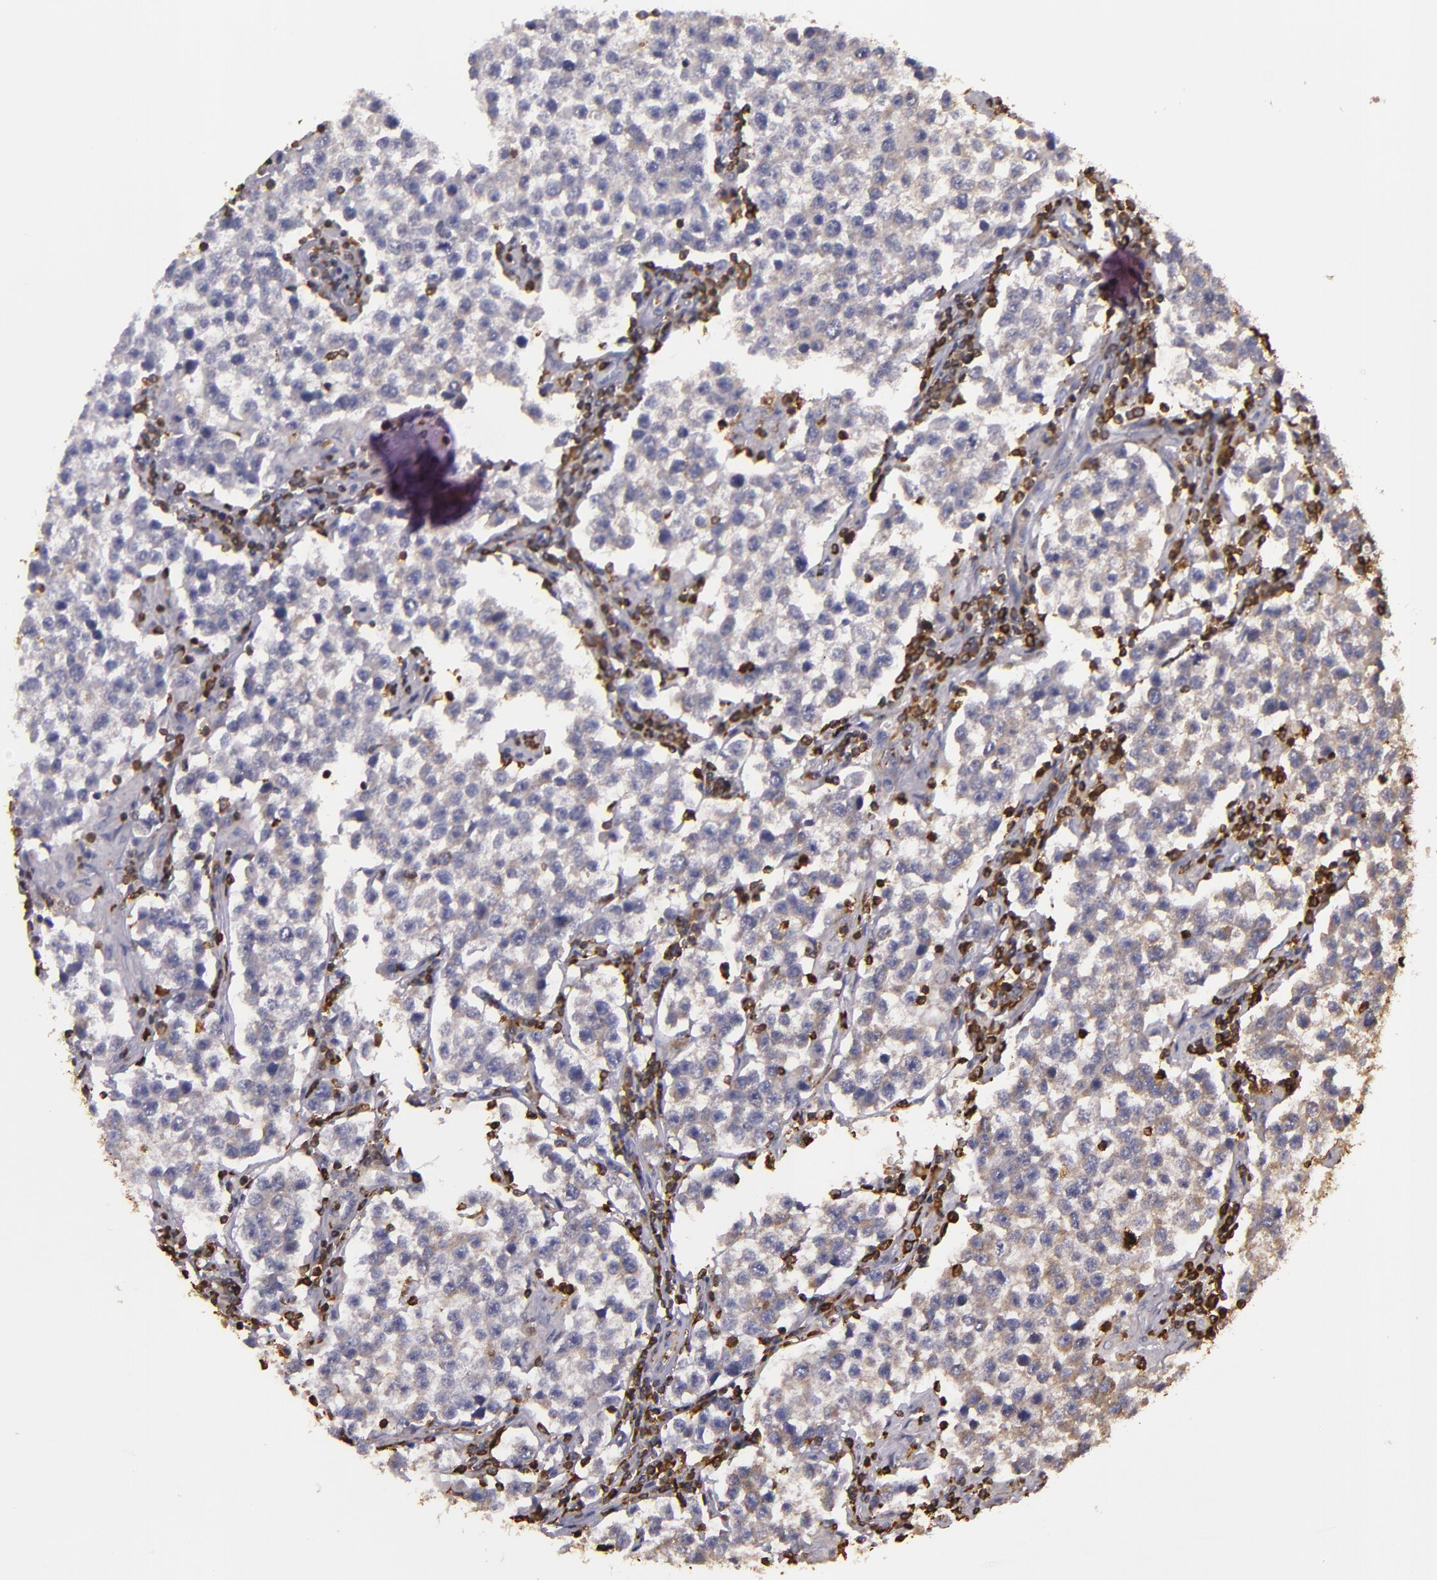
{"staining": {"intensity": "weak", "quantity": "25%-75%", "location": "cytoplasmic/membranous"}, "tissue": "testis cancer", "cell_type": "Tumor cells", "image_type": "cancer", "snomed": [{"axis": "morphology", "description": "Seminoma, NOS"}, {"axis": "topography", "description": "Testis"}], "caption": "An immunohistochemistry (IHC) micrograph of tumor tissue is shown. Protein staining in brown highlights weak cytoplasmic/membranous positivity in seminoma (testis) within tumor cells.", "gene": "SLC9A3R1", "patient": {"sex": "male", "age": 36}}